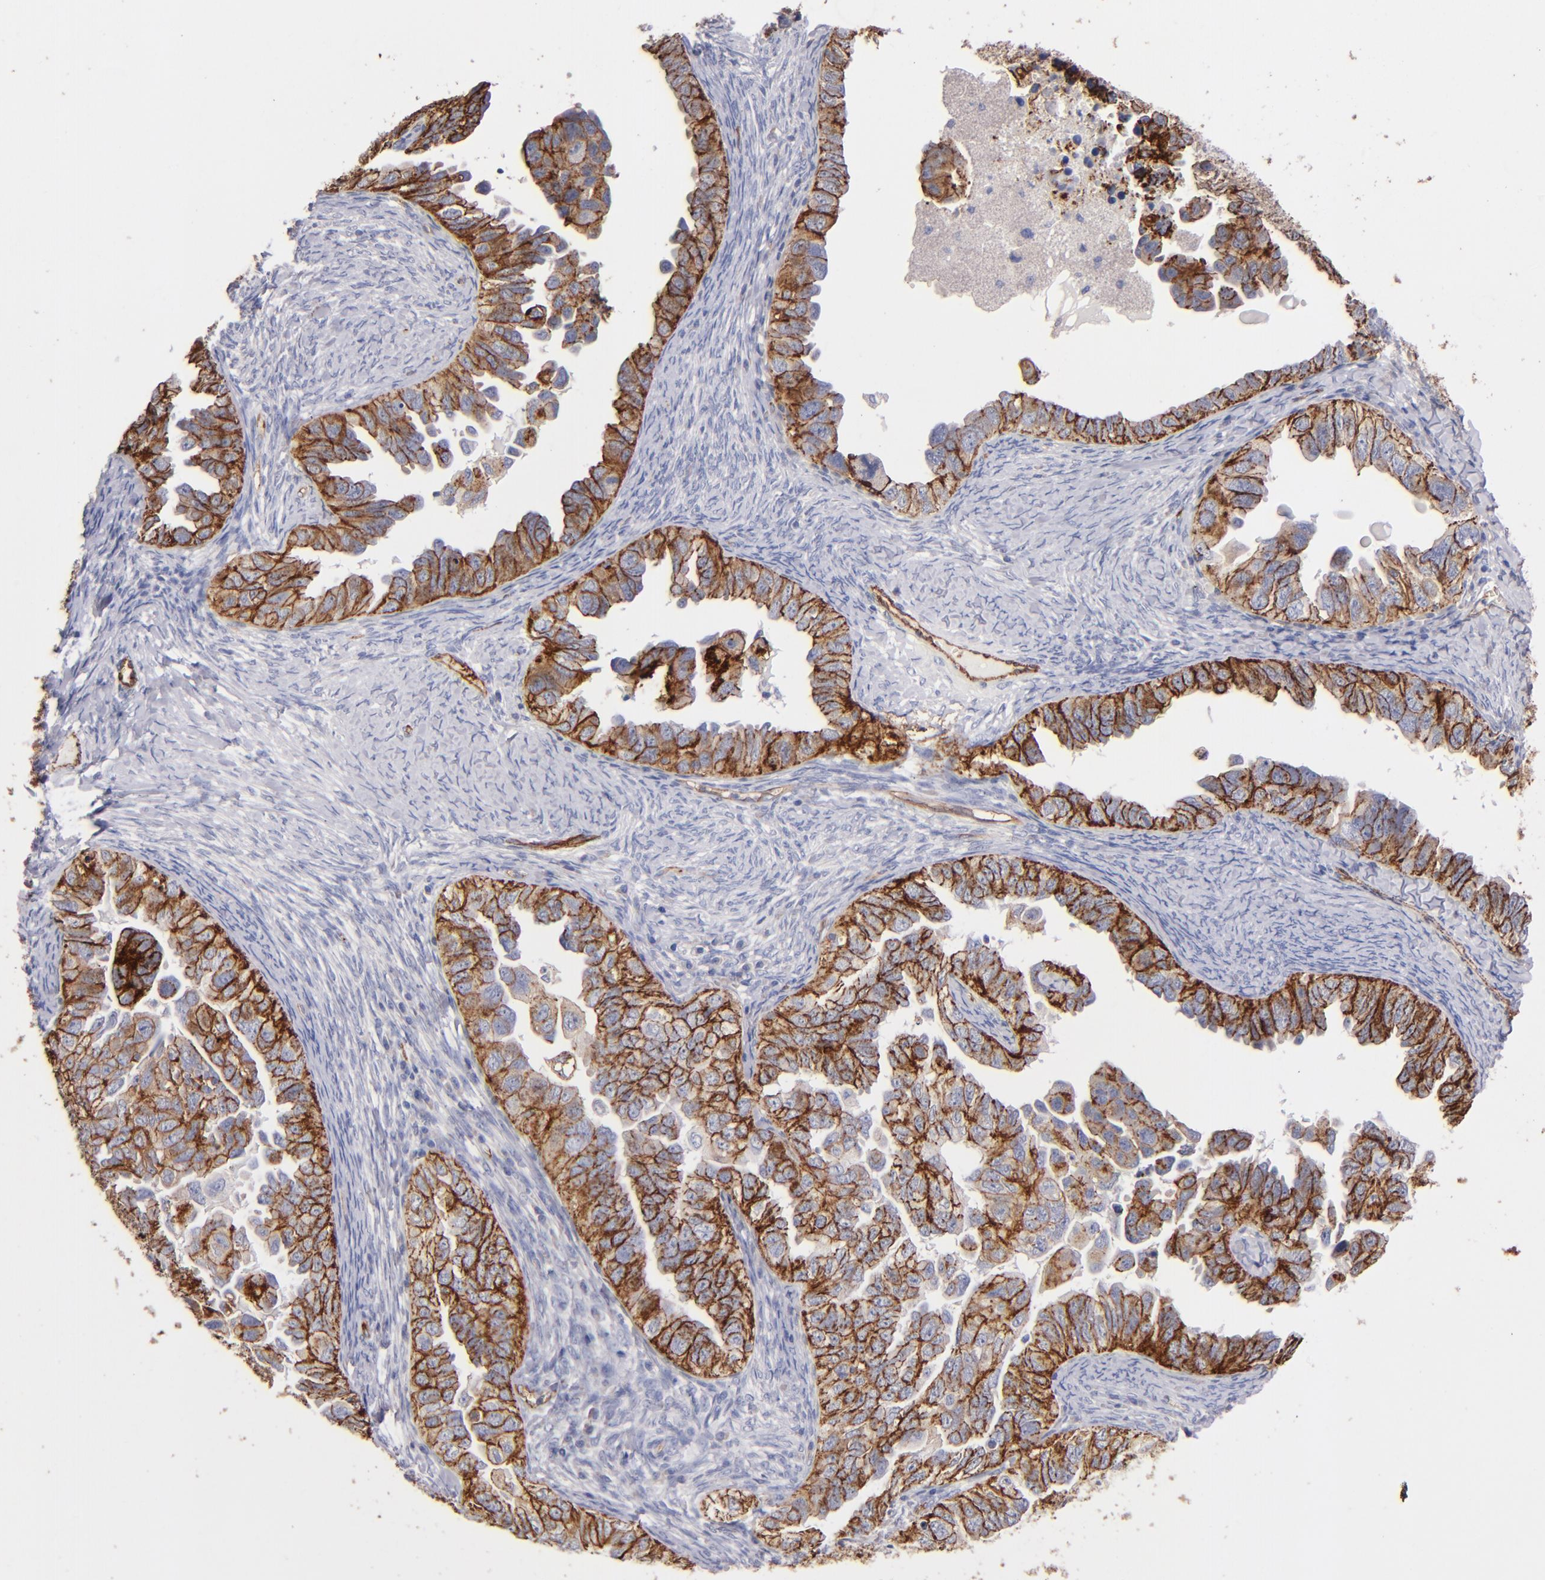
{"staining": {"intensity": "strong", "quantity": ">75%", "location": "cytoplasmic/membranous"}, "tissue": "ovarian cancer", "cell_type": "Tumor cells", "image_type": "cancer", "snomed": [{"axis": "morphology", "description": "Cystadenocarcinoma, serous, NOS"}, {"axis": "topography", "description": "Ovary"}], "caption": "Human ovarian cancer (serous cystadenocarcinoma) stained with a brown dye exhibits strong cytoplasmic/membranous positive positivity in approximately >75% of tumor cells.", "gene": "CLDN5", "patient": {"sex": "female", "age": 82}}